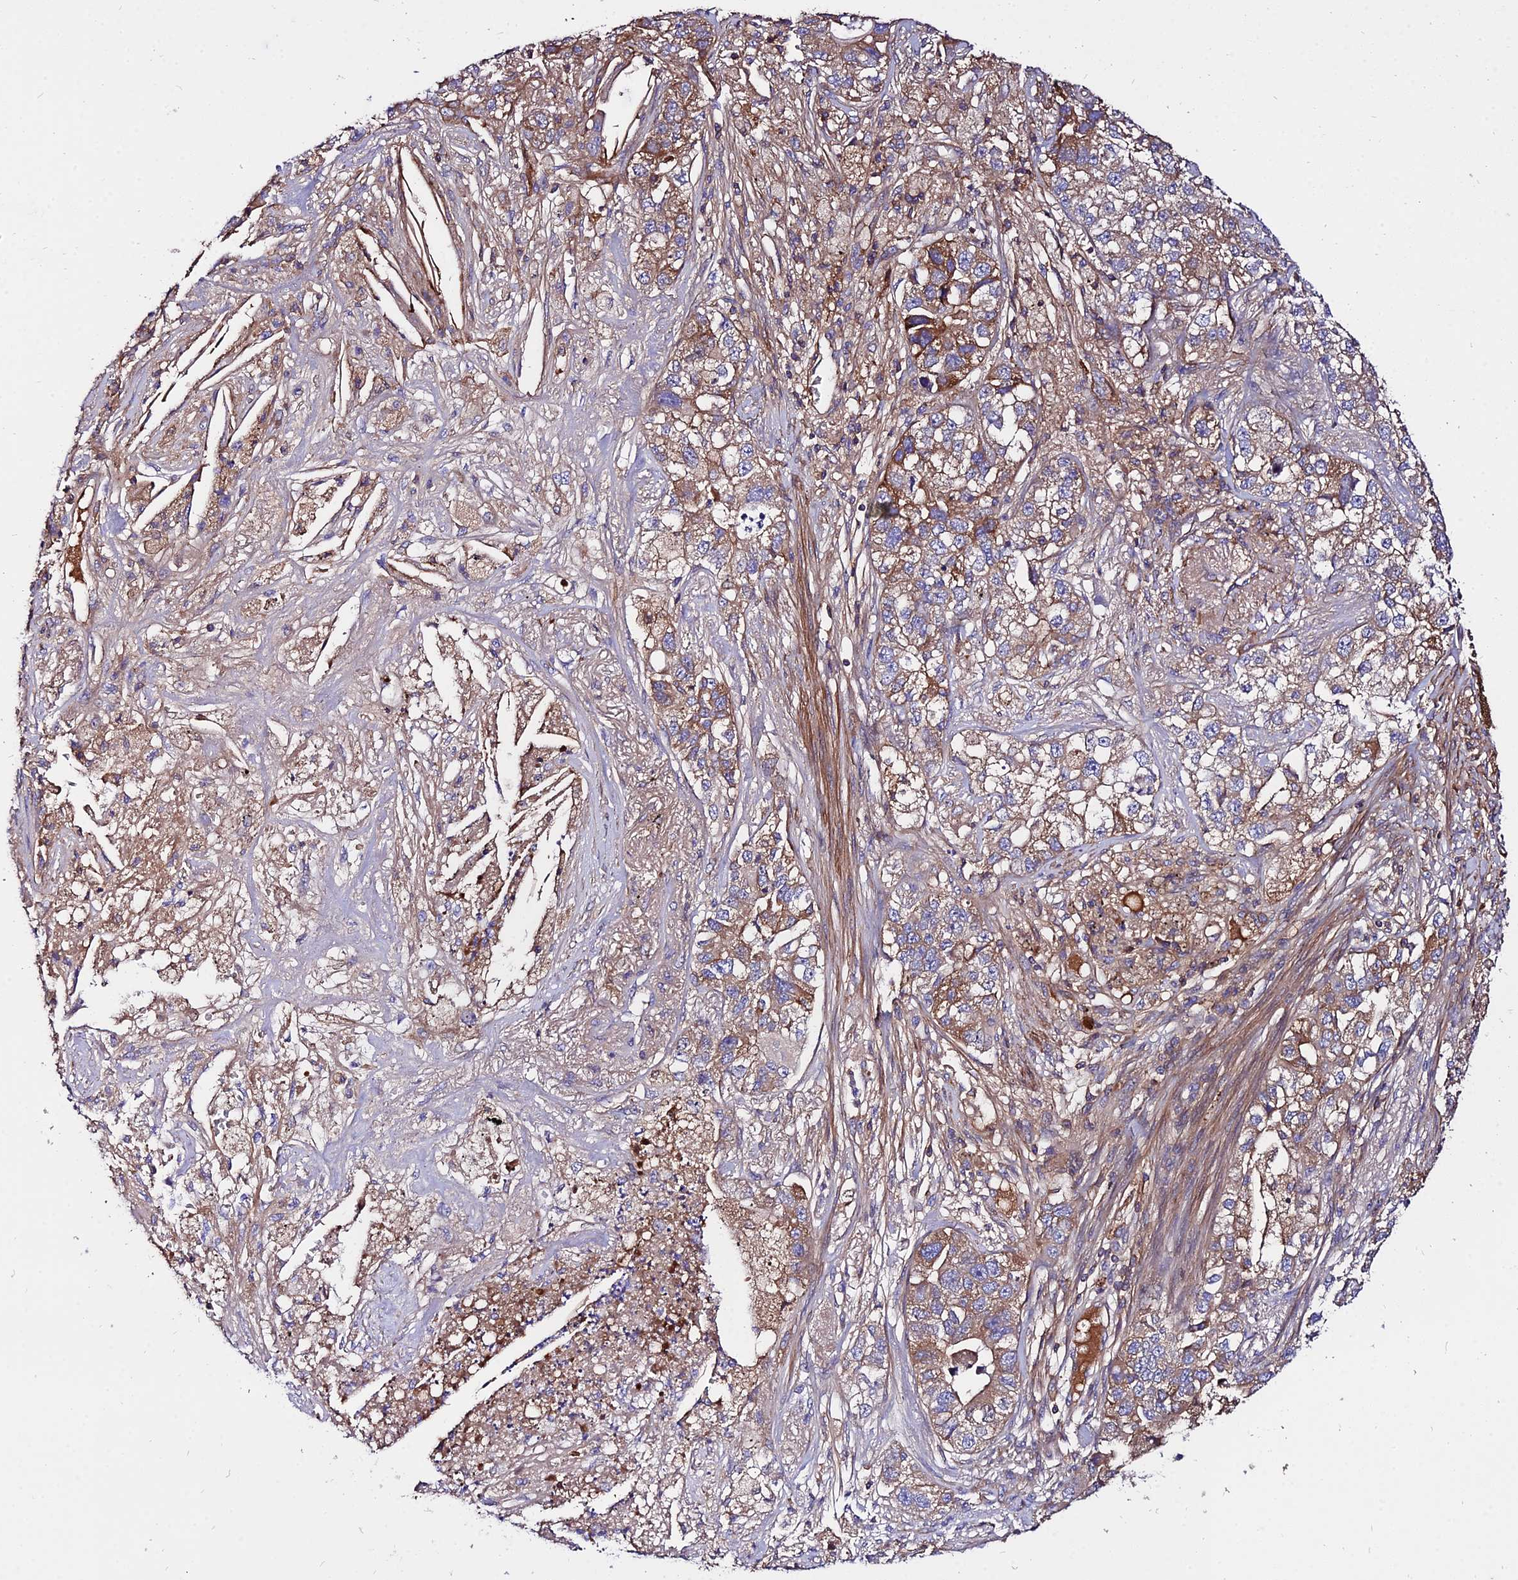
{"staining": {"intensity": "moderate", "quantity": "25%-75%", "location": "cytoplasmic/membranous"}, "tissue": "lung cancer", "cell_type": "Tumor cells", "image_type": "cancer", "snomed": [{"axis": "morphology", "description": "Adenocarcinoma, NOS"}, {"axis": "topography", "description": "Lung"}], "caption": "Brown immunohistochemical staining in lung cancer displays moderate cytoplasmic/membranous positivity in approximately 25%-75% of tumor cells.", "gene": "PYM1", "patient": {"sex": "male", "age": 49}}